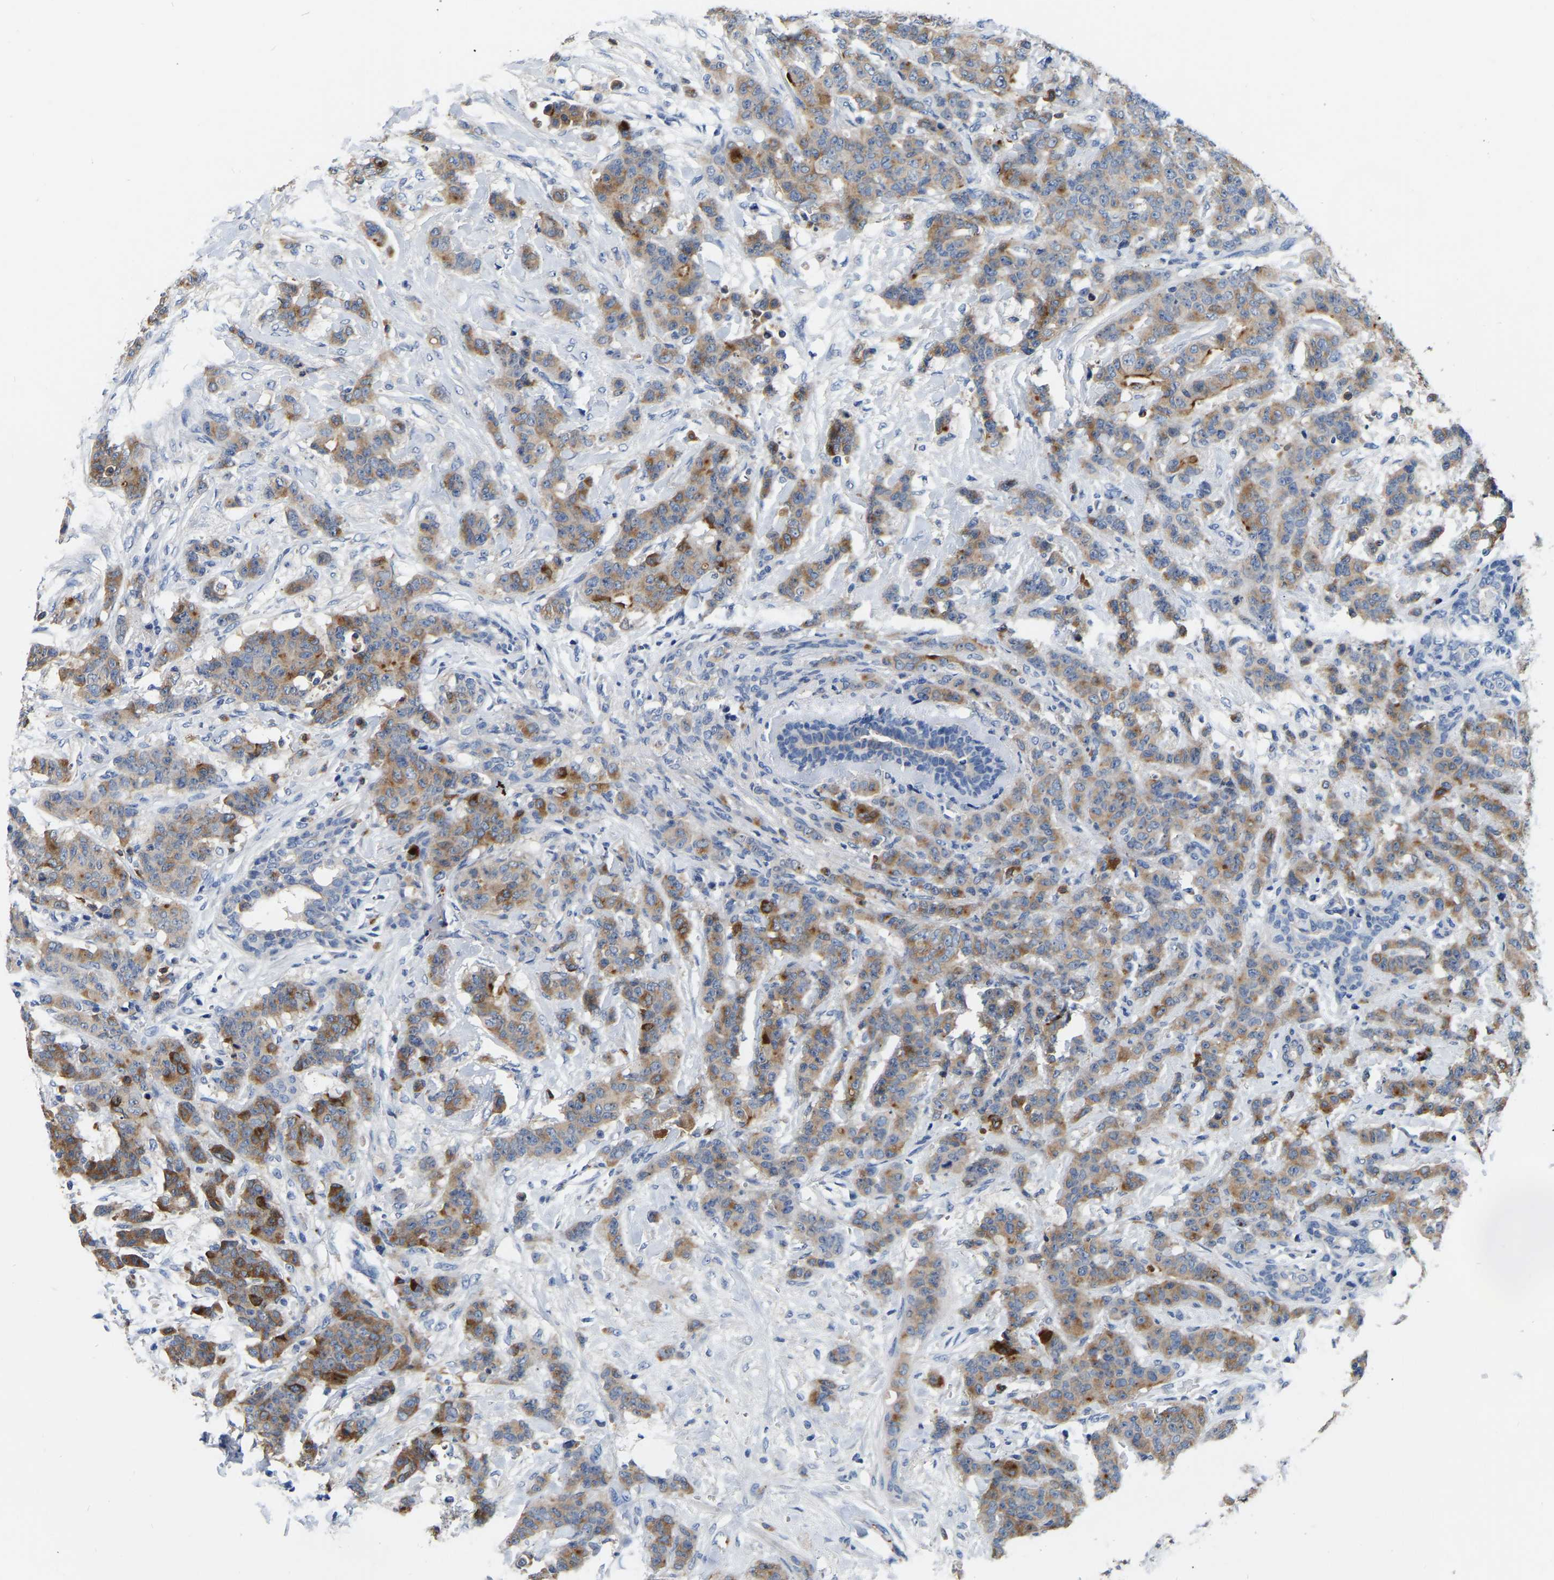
{"staining": {"intensity": "moderate", "quantity": ">75%", "location": "cytoplasmic/membranous"}, "tissue": "breast cancer", "cell_type": "Tumor cells", "image_type": "cancer", "snomed": [{"axis": "morphology", "description": "Normal tissue, NOS"}, {"axis": "morphology", "description": "Duct carcinoma"}, {"axis": "topography", "description": "Breast"}], "caption": "About >75% of tumor cells in breast cancer (intraductal carcinoma) display moderate cytoplasmic/membranous protein staining as visualized by brown immunohistochemical staining.", "gene": "RAB27B", "patient": {"sex": "female", "age": 40}}